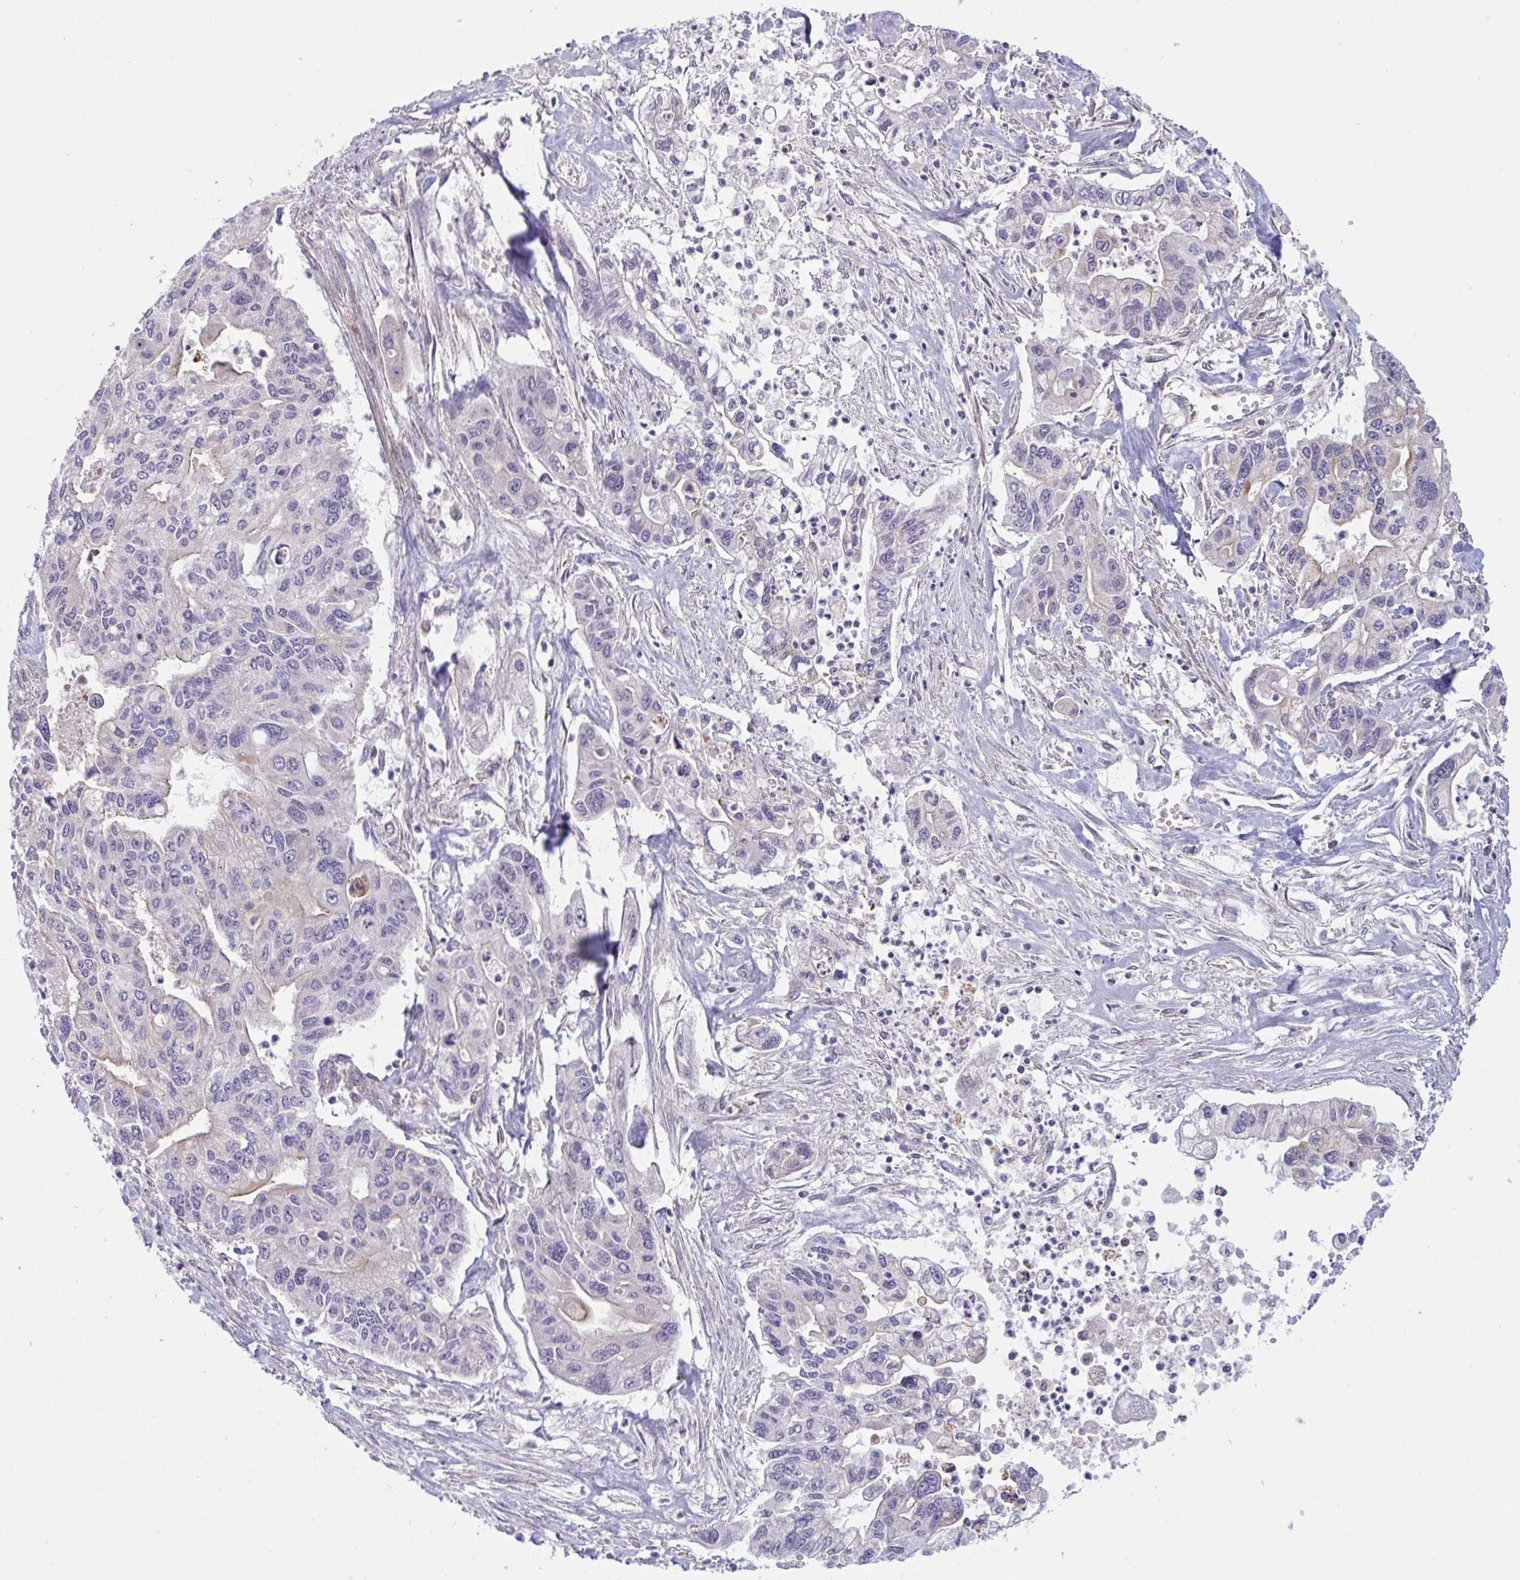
{"staining": {"intensity": "negative", "quantity": "none", "location": "none"}, "tissue": "pancreatic cancer", "cell_type": "Tumor cells", "image_type": "cancer", "snomed": [{"axis": "morphology", "description": "Adenocarcinoma, NOS"}, {"axis": "topography", "description": "Pancreas"}], "caption": "DAB immunohistochemical staining of human pancreatic cancer (adenocarcinoma) reveals no significant staining in tumor cells.", "gene": "XAF1", "patient": {"sex": "male", "age": 62}}